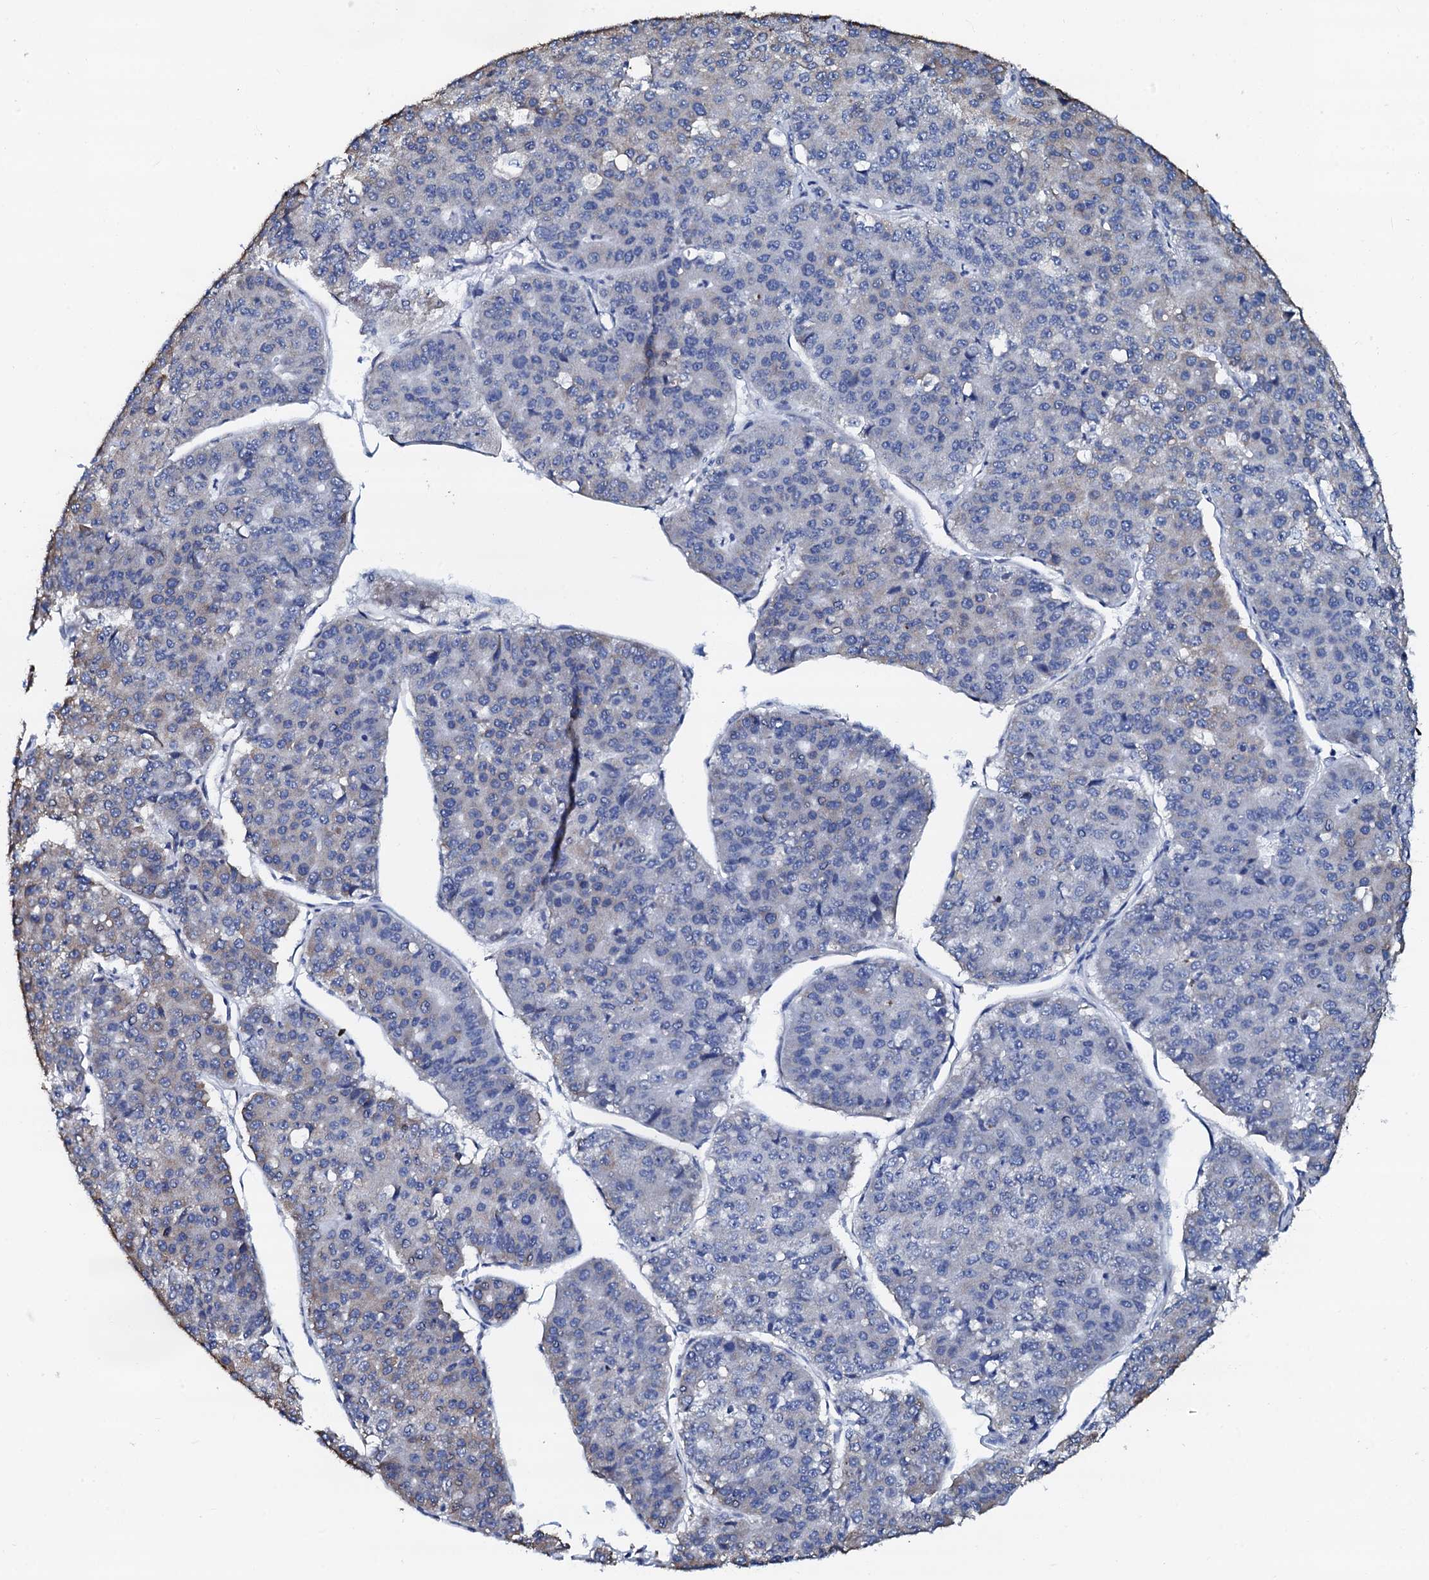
{"staining": {"intensity": "weak", "quantity": "<25%", "location": "cytoplasmic/membranous"}, "tissue": "pancreatic cancer", "cell_type": "Tumor cells", "image_type": "cancer", "snomed": [{"axis": "morphology", "description": "Adenocarcinoma, NOS"}, {"axis": "topography", "description": "Pancreas"}], "caption": "IHC micrograph of human pancreatic cancer stained for a protein (brown), which reveals no expression in tumor cells.", "gene": "AKAP3", "patient": {"sex": "male", "age": 50}}